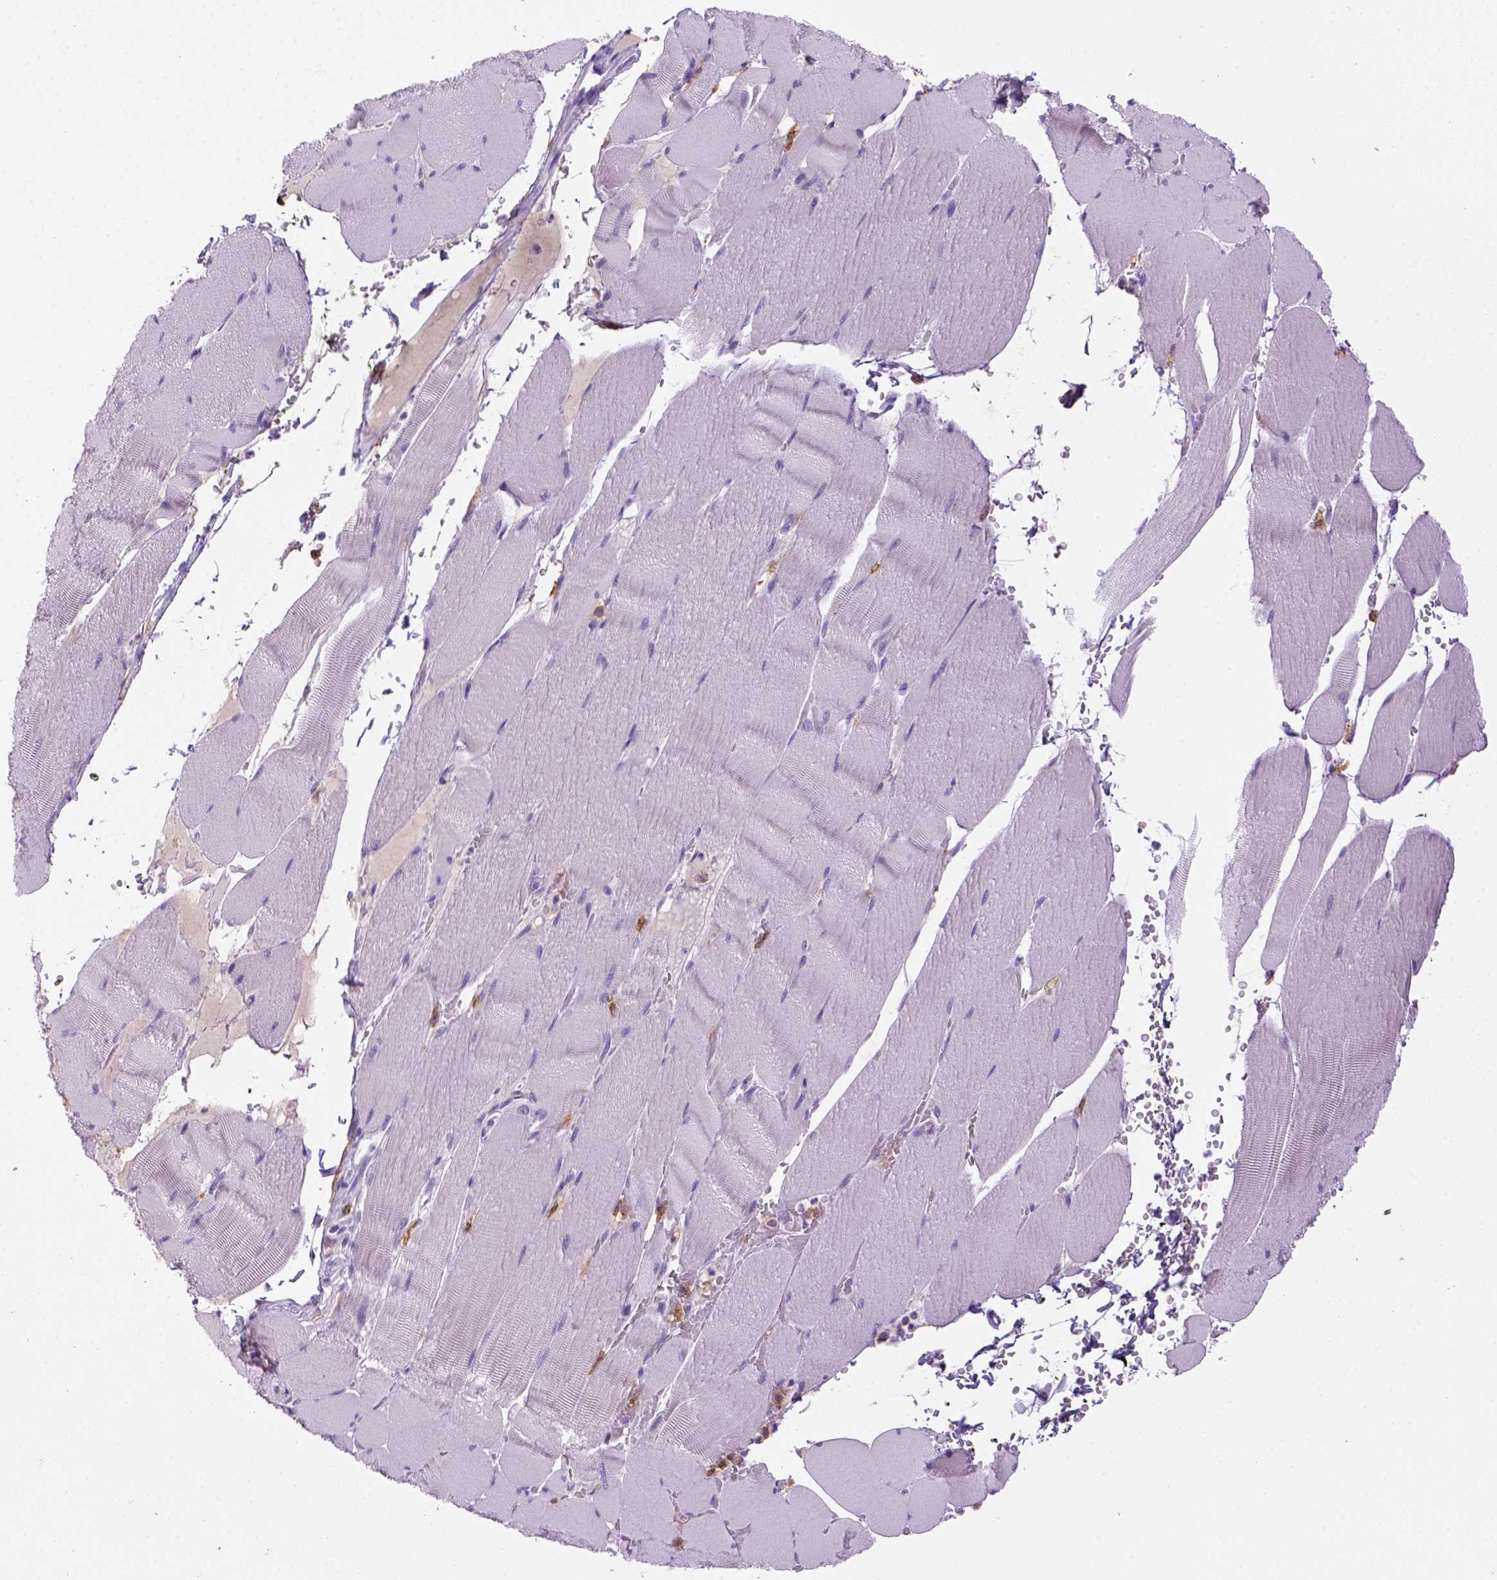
{"staining": {"intensity": "negative", "quantity": "none", "location": "none"}, "tissue": "skeletal muscle", "cell_type": "Myocytes", "image_type": "normal", "snomed": [{"axis": "morphology", "description": "Normal tissue, NOS"}, {"axis": "topography", "description": "Skeletal muscle"}], "caption": "A photomicrograph of skeletal muscle stained for a protein demonstrates no brown staining in myocytes.", "gene": "CD14", "patient": {"sex": "male", "age": 56}}